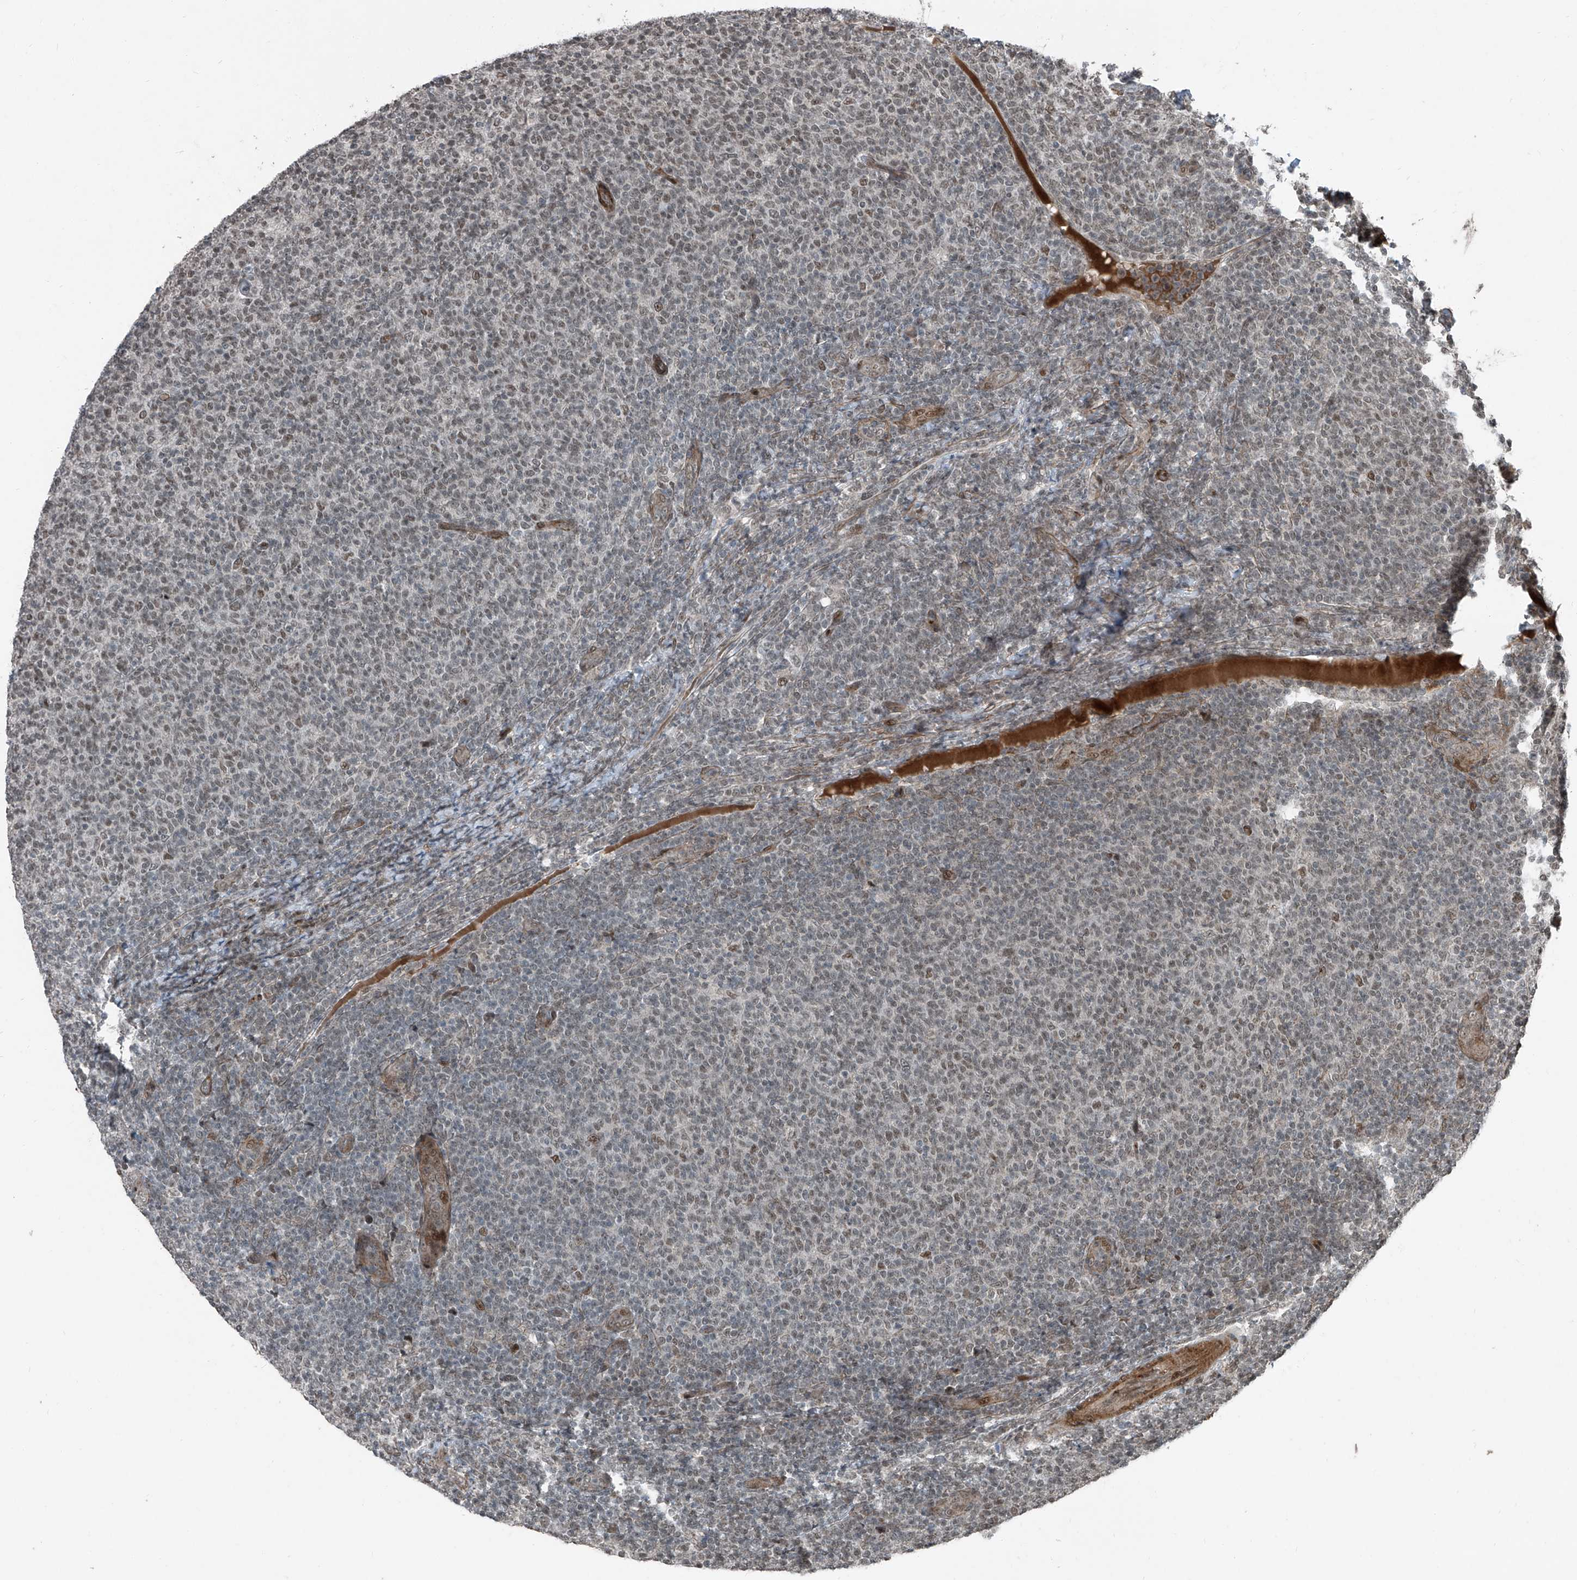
{"staining": {"intensity": "weak", "quantity": "25%-75%", "location": "nuclear"}, "tissue": "lymphoma", "cell_type": "Tumor cells", "image_type": "cancer", "snomed": [{"axis": "morphology", "description": "Malignant lymphoma, non-Hodgkin's type, Low grade"}, {"axis": "topography", "description": "Lymph node"}], "caption": "Lymphoma stained with a protein marker displays weak staining in tumor cells.", "gene": "ZNF570", "patient": {"sex": "male", "age": 66}}